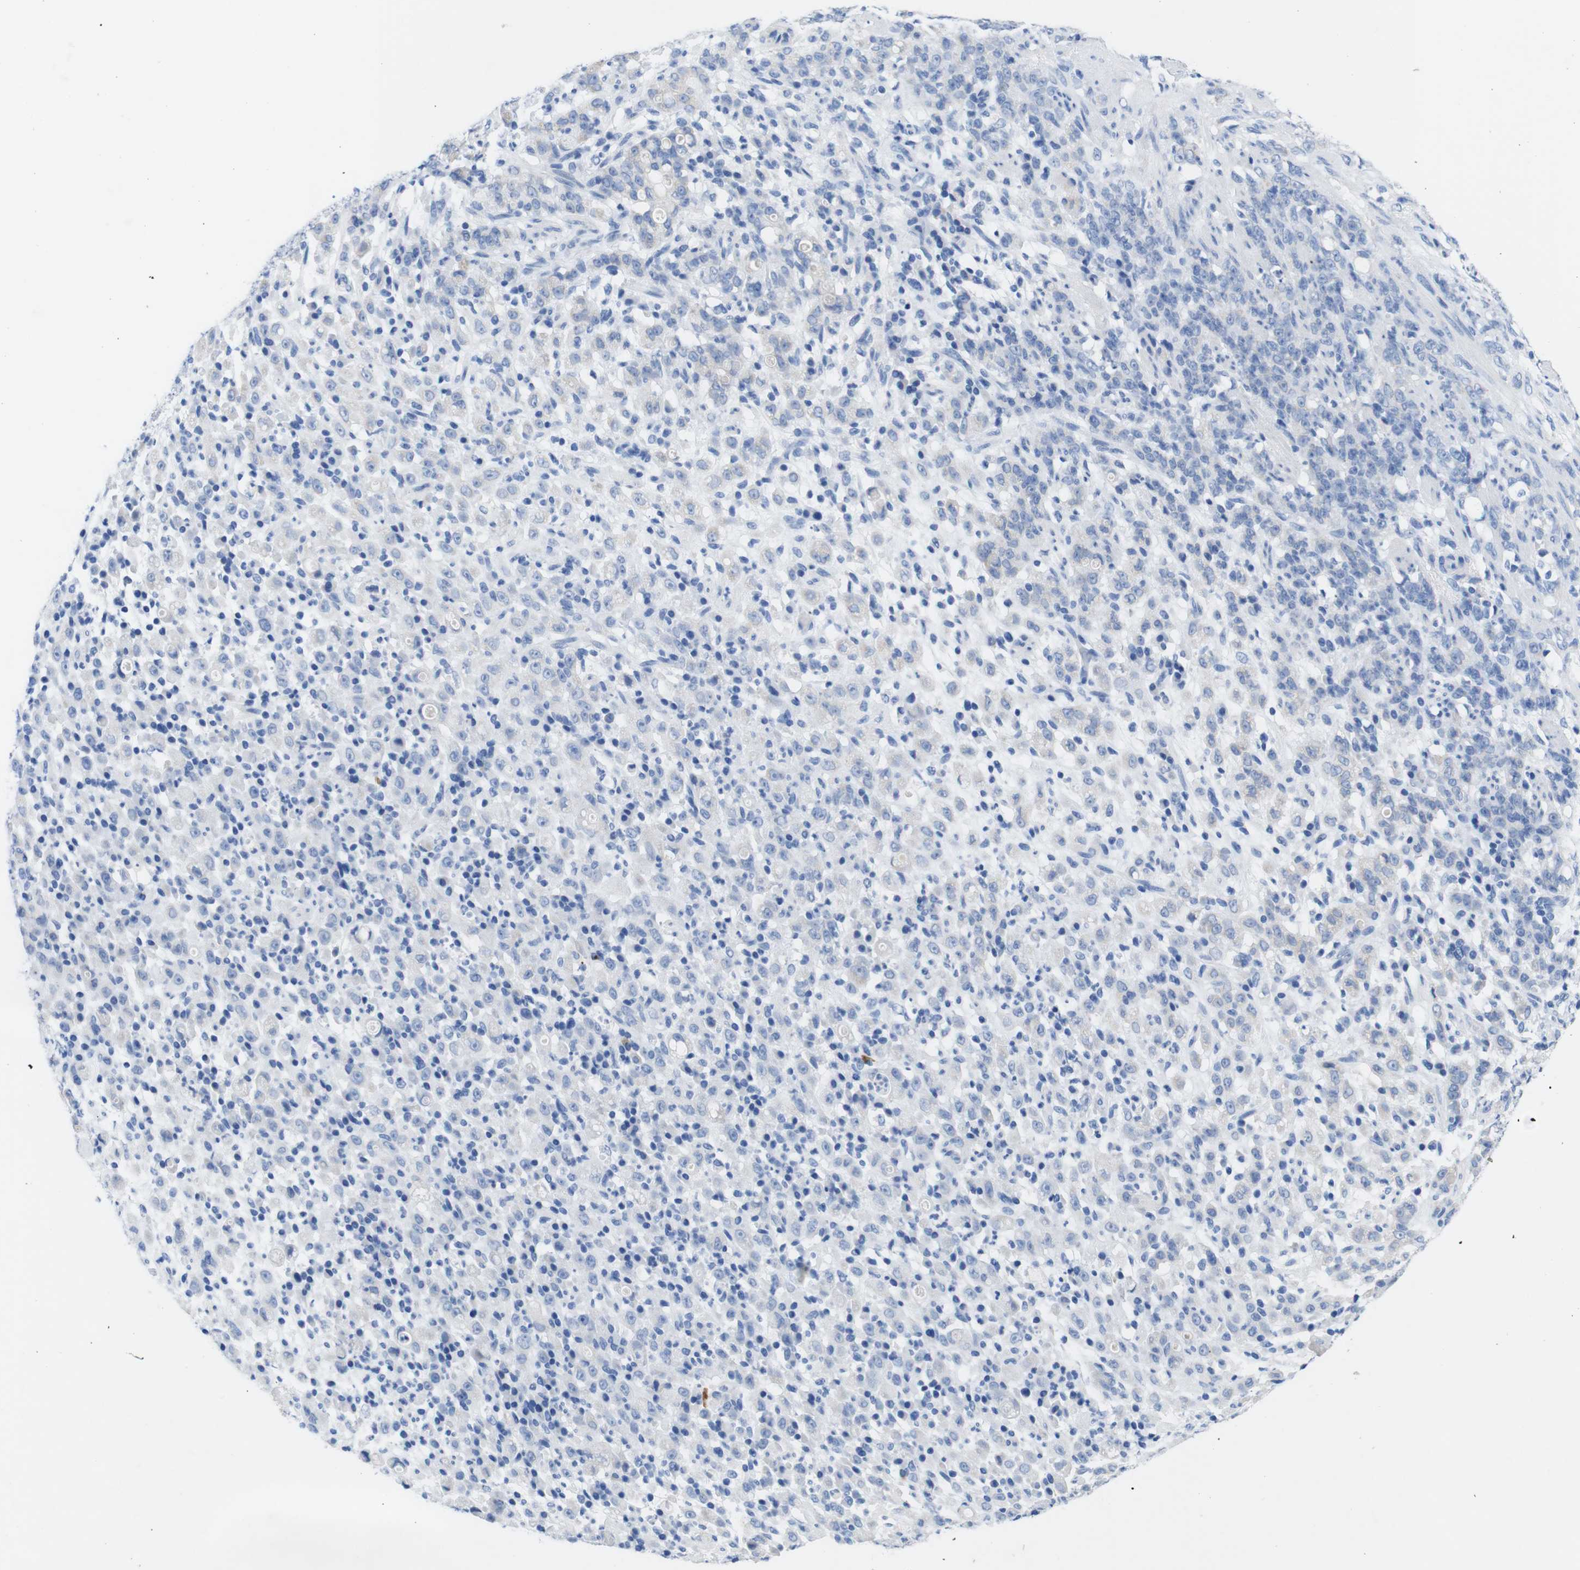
{"staining": {"intensity": "negative", "quantity": "none", "location": "none"}, "tissue": "stomach cancer", "cell_type": "Tumor cells", "image_type": "cancer", "snomed": [{"axis": "morphology", "description": "Adenocarcinoma, NOS"}, {"axis": "topography", "description": "Stomach, lower"}], "caption": "A high-resolution micrograph shows IHC staining of stomach adenocarcinoma, which shows no significant positivity in tumor cells. The staining was performed using DAB (3,3'-diaminobenzidine) to visualize the protein expression in brown, while the nuclei were stained in blue with hematoxylin (Magnification: 20x).", "gene": "LAG3", "patient": {"sex": "male", "age": 88}}